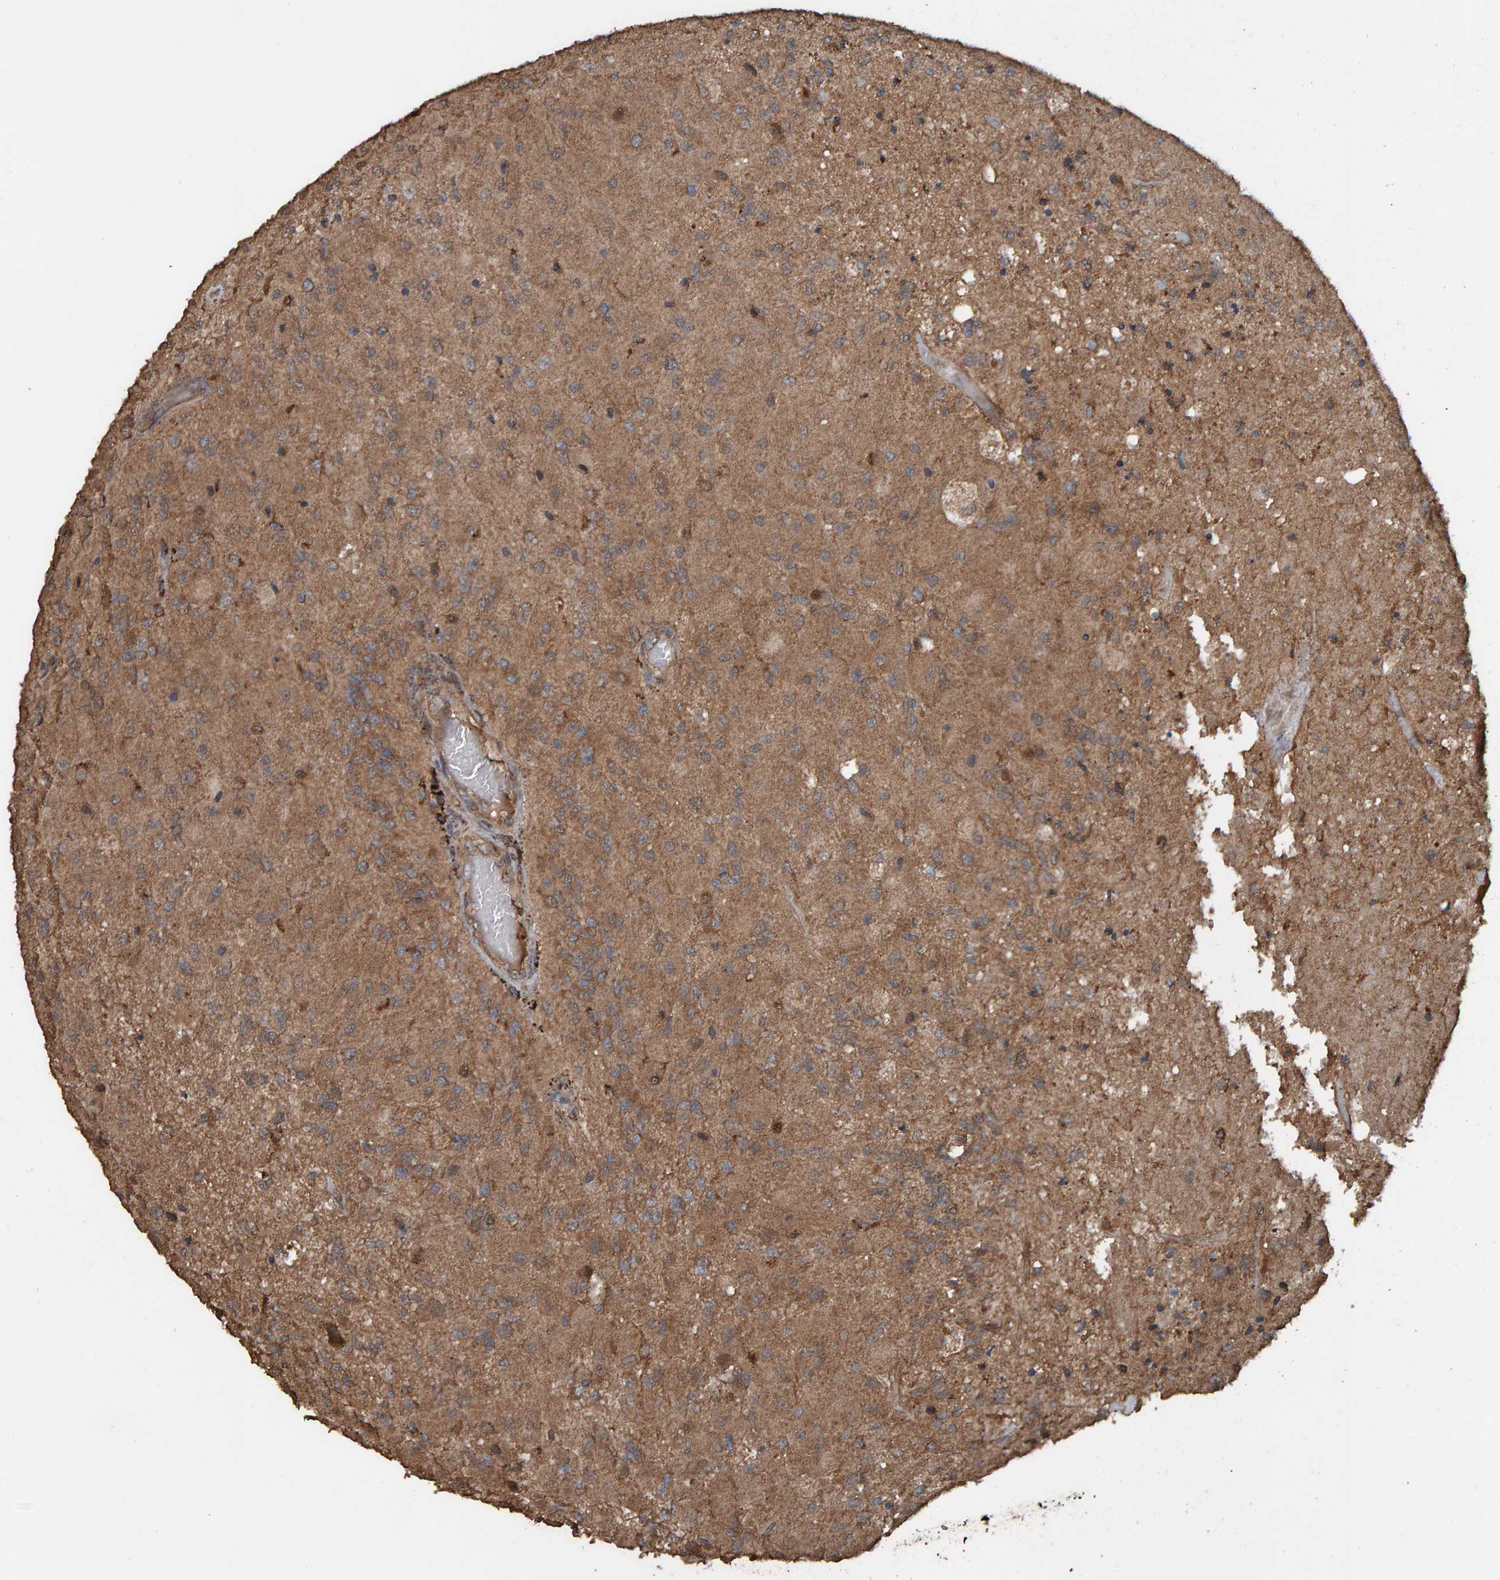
{"staining": {"intensity": "moderate", "quantity": ">75%", "location": "cytoplasmic/membranous"}, "tissue": "glioma", "cell_type": "Tumor cells", "image_type": "cancer", "snomed": [{"axis": "morphology", "description": "Normal tissue, NOS"}, {"axis": "morphology", "description": "Glioma, malignant, High grade"}, {"axis": "topography", "description": "Cerebral cortex"}], "caption": "IHC micrograph of neoplastic tissue: human glioma stained using immunohistochemistry shows medium levels of moderate protein expression localized specifically in the cytoplasmic/membranous of tumor cells, appearing as a cytoplasmic/membranous brown color.", "gene": "DUS1L", "patient": {"sex": "male", "age": 77}}